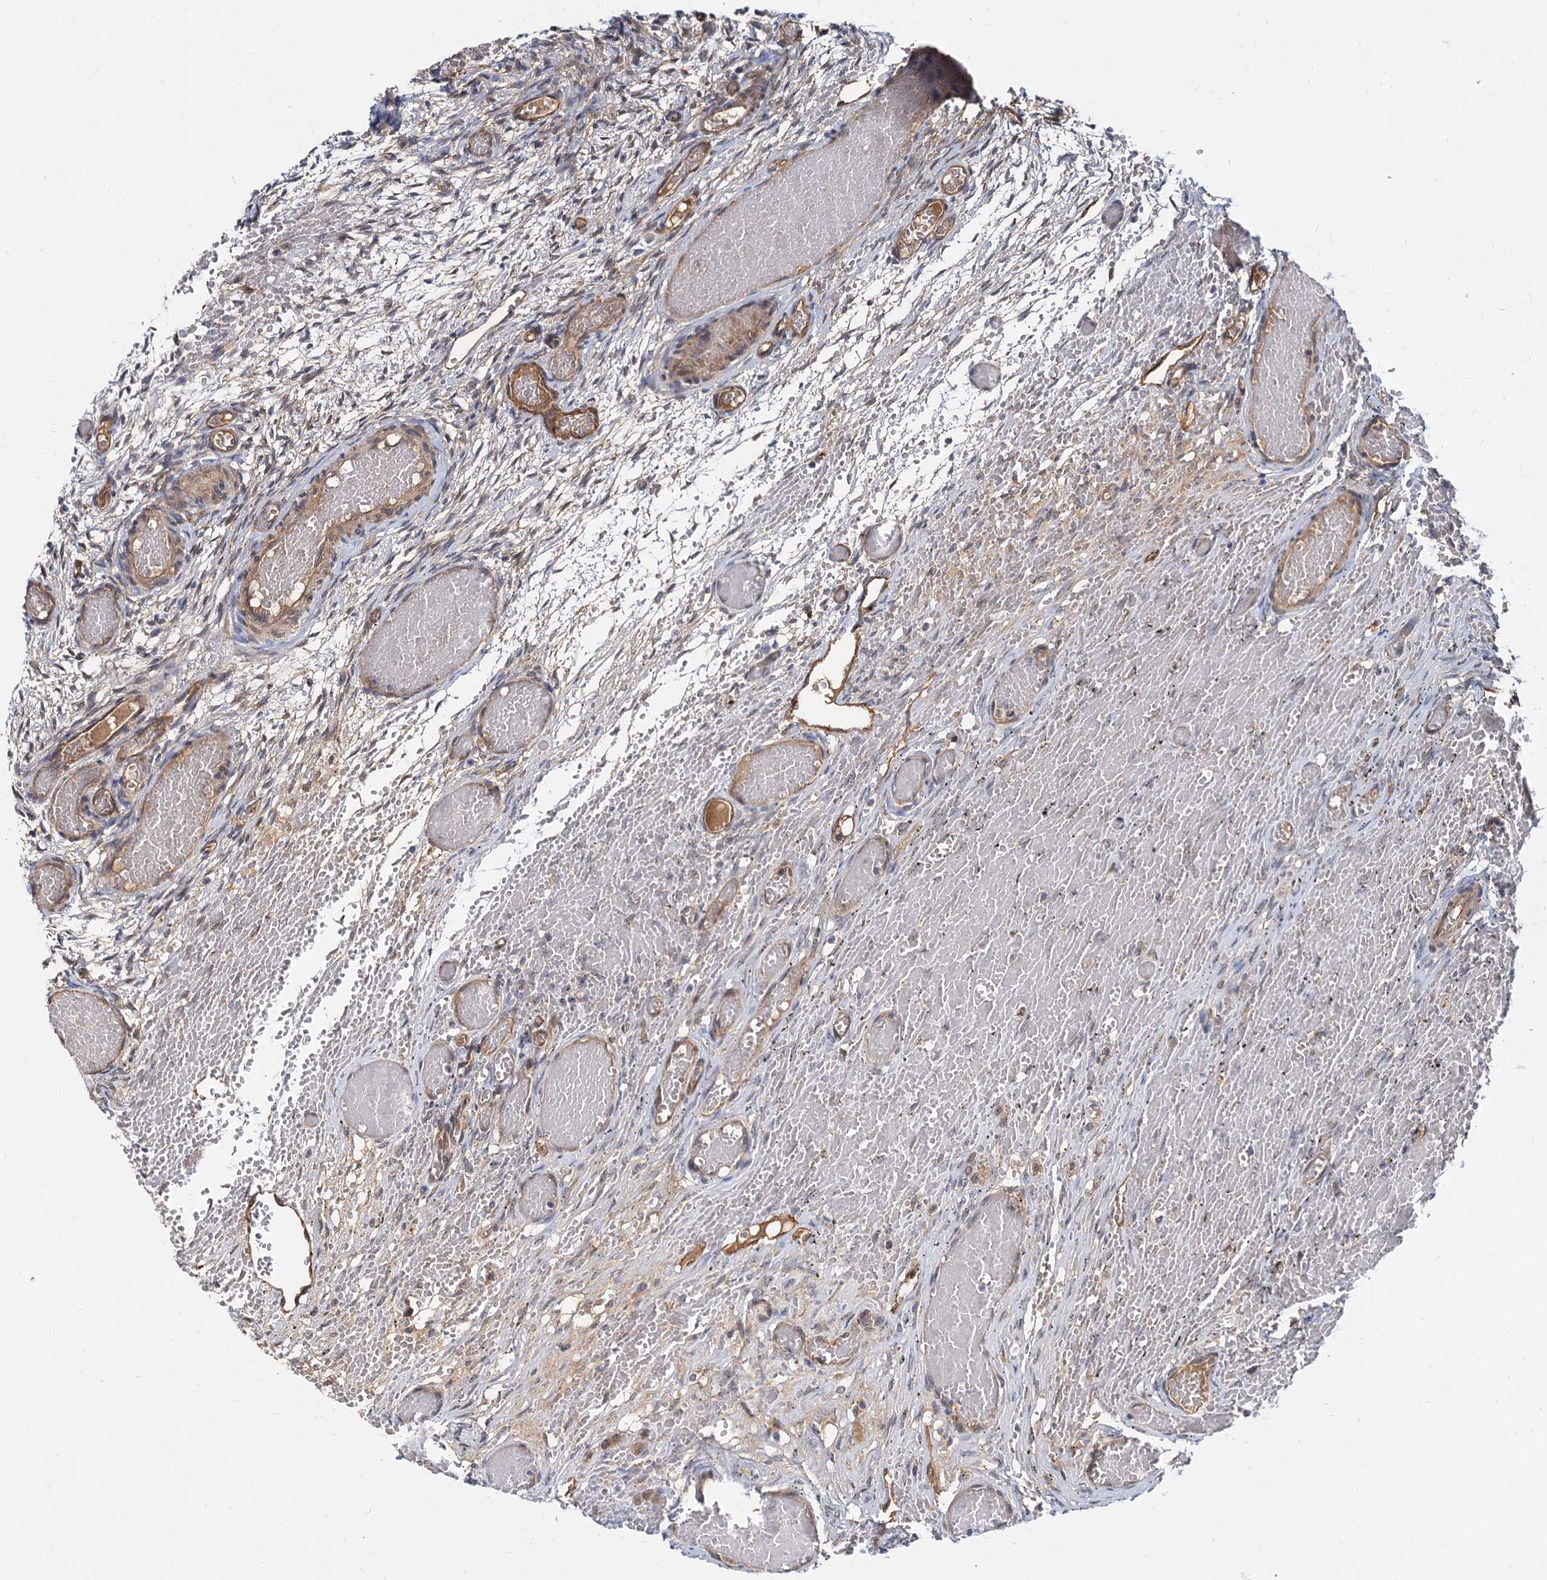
{"staining": {"intensity": "weak", "quantity": "<25%", "location": "cytoplasmic/membranous"}, "tissue": "ovary", "cell_type": "Ovarian stroma cells", "image_type": "normal", "snomed": [{"axis": "morphology", "description": "Adenocarcinoma, NOS"}, {"axis": "topography", "description": "Endometrium"}], "caption": "Histopathology image shows no protein positivity in ovarian stroma cells of normal ovary. (Brightfield microscopy of DAB IHC at high magnification).", "gene": "SNX15", "patient": {"sex": "female", "age": 32}}